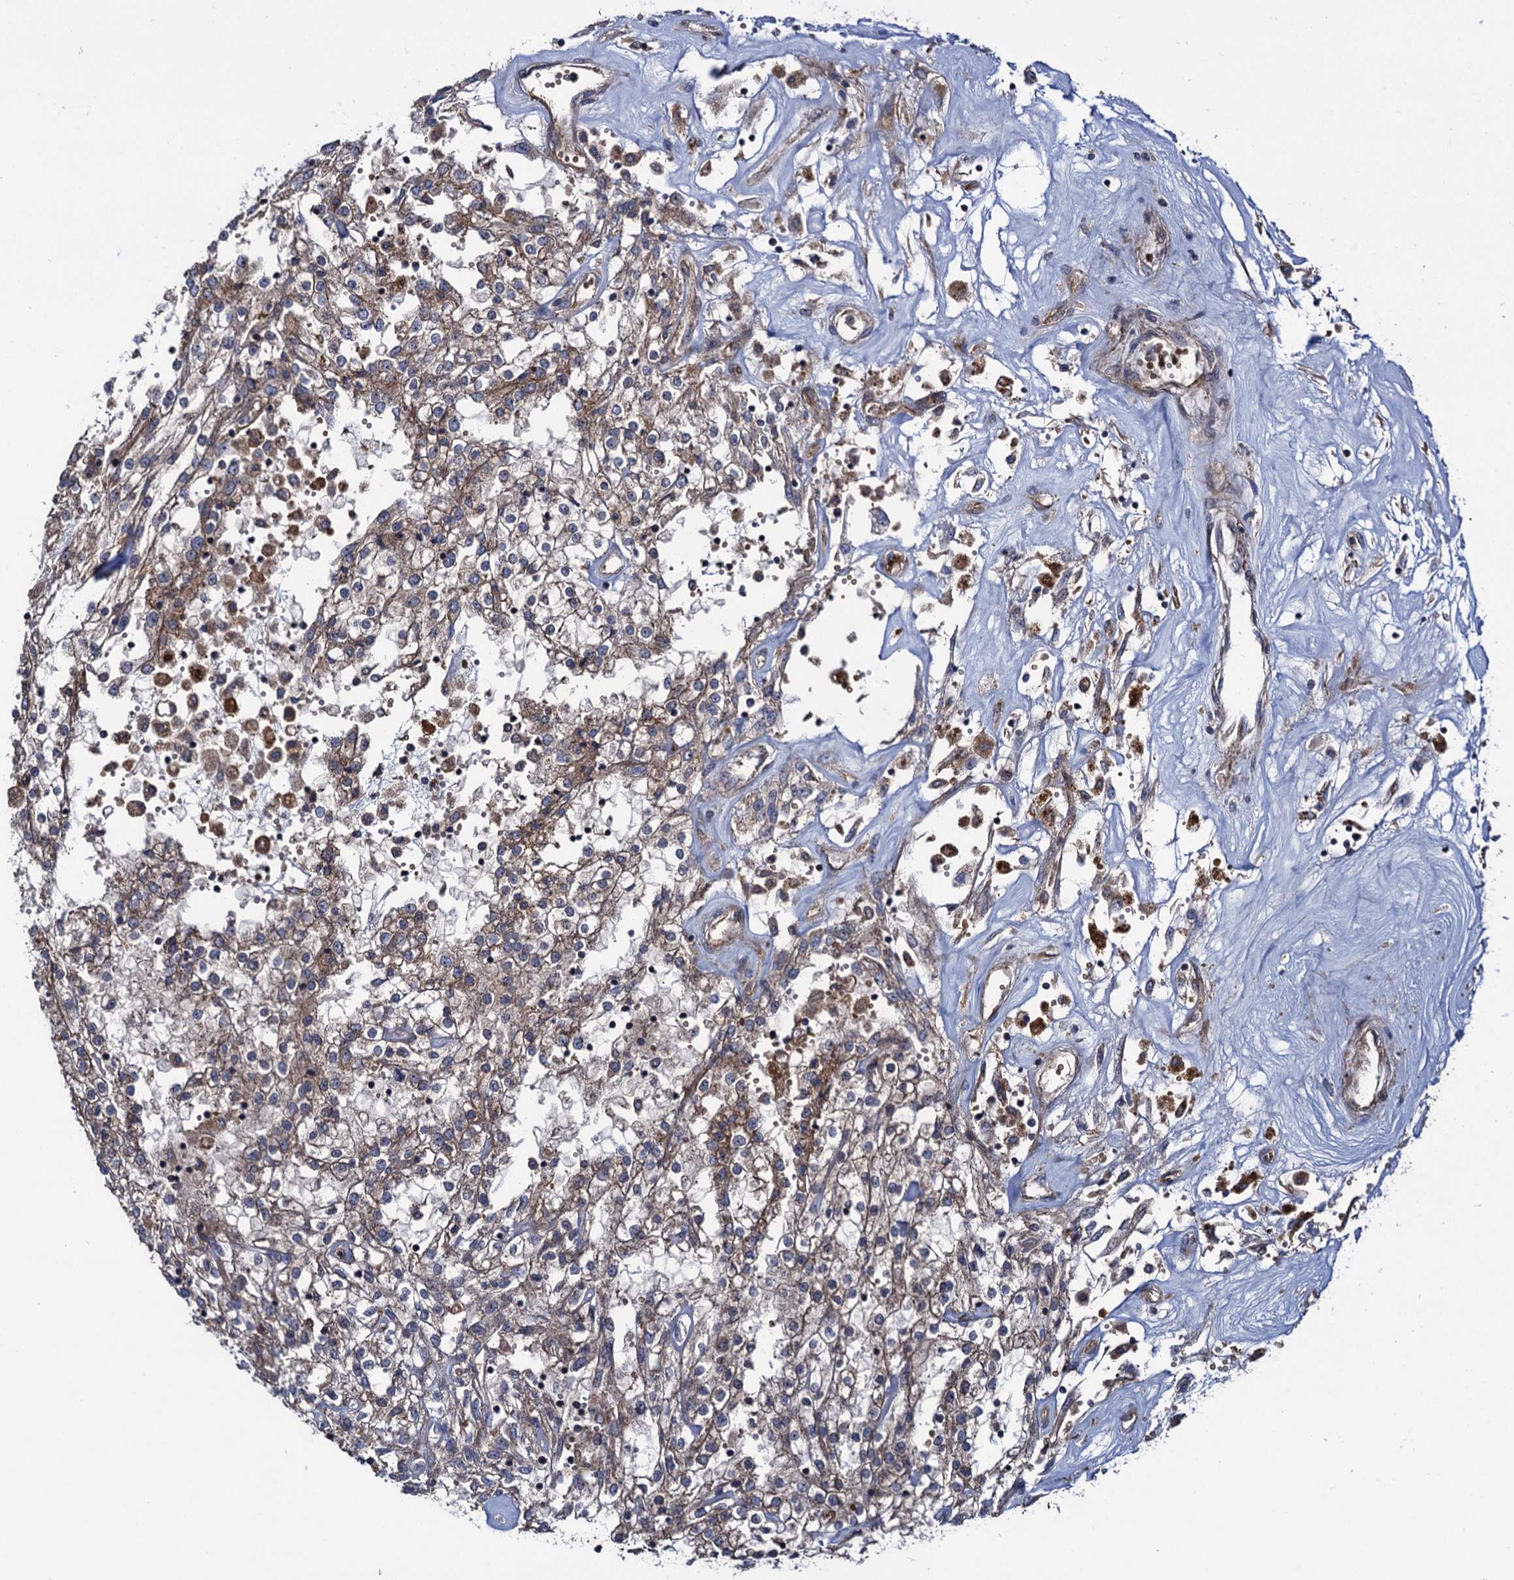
{"staining": {"intensity": "weak", "quantity": ">75%", "location": "cytoplasmic/membranous"}, "tissue": "renal cancer", "cell_type": "Tumor cells", "image_type": "cancer", "snomed": [{"axis": "morphology", "description": "Adenocarcinoma, NOS"}, {"axis": "topography", "description": "Kidney"}], "caption": "Renal adenocarcinoma stained with a brown dye displays weak cytoplasmic/membranous positive positivity in about >75% of tumor cells.", "gene": "KXD1", "patient": {"sex": "female", "age": 52}}